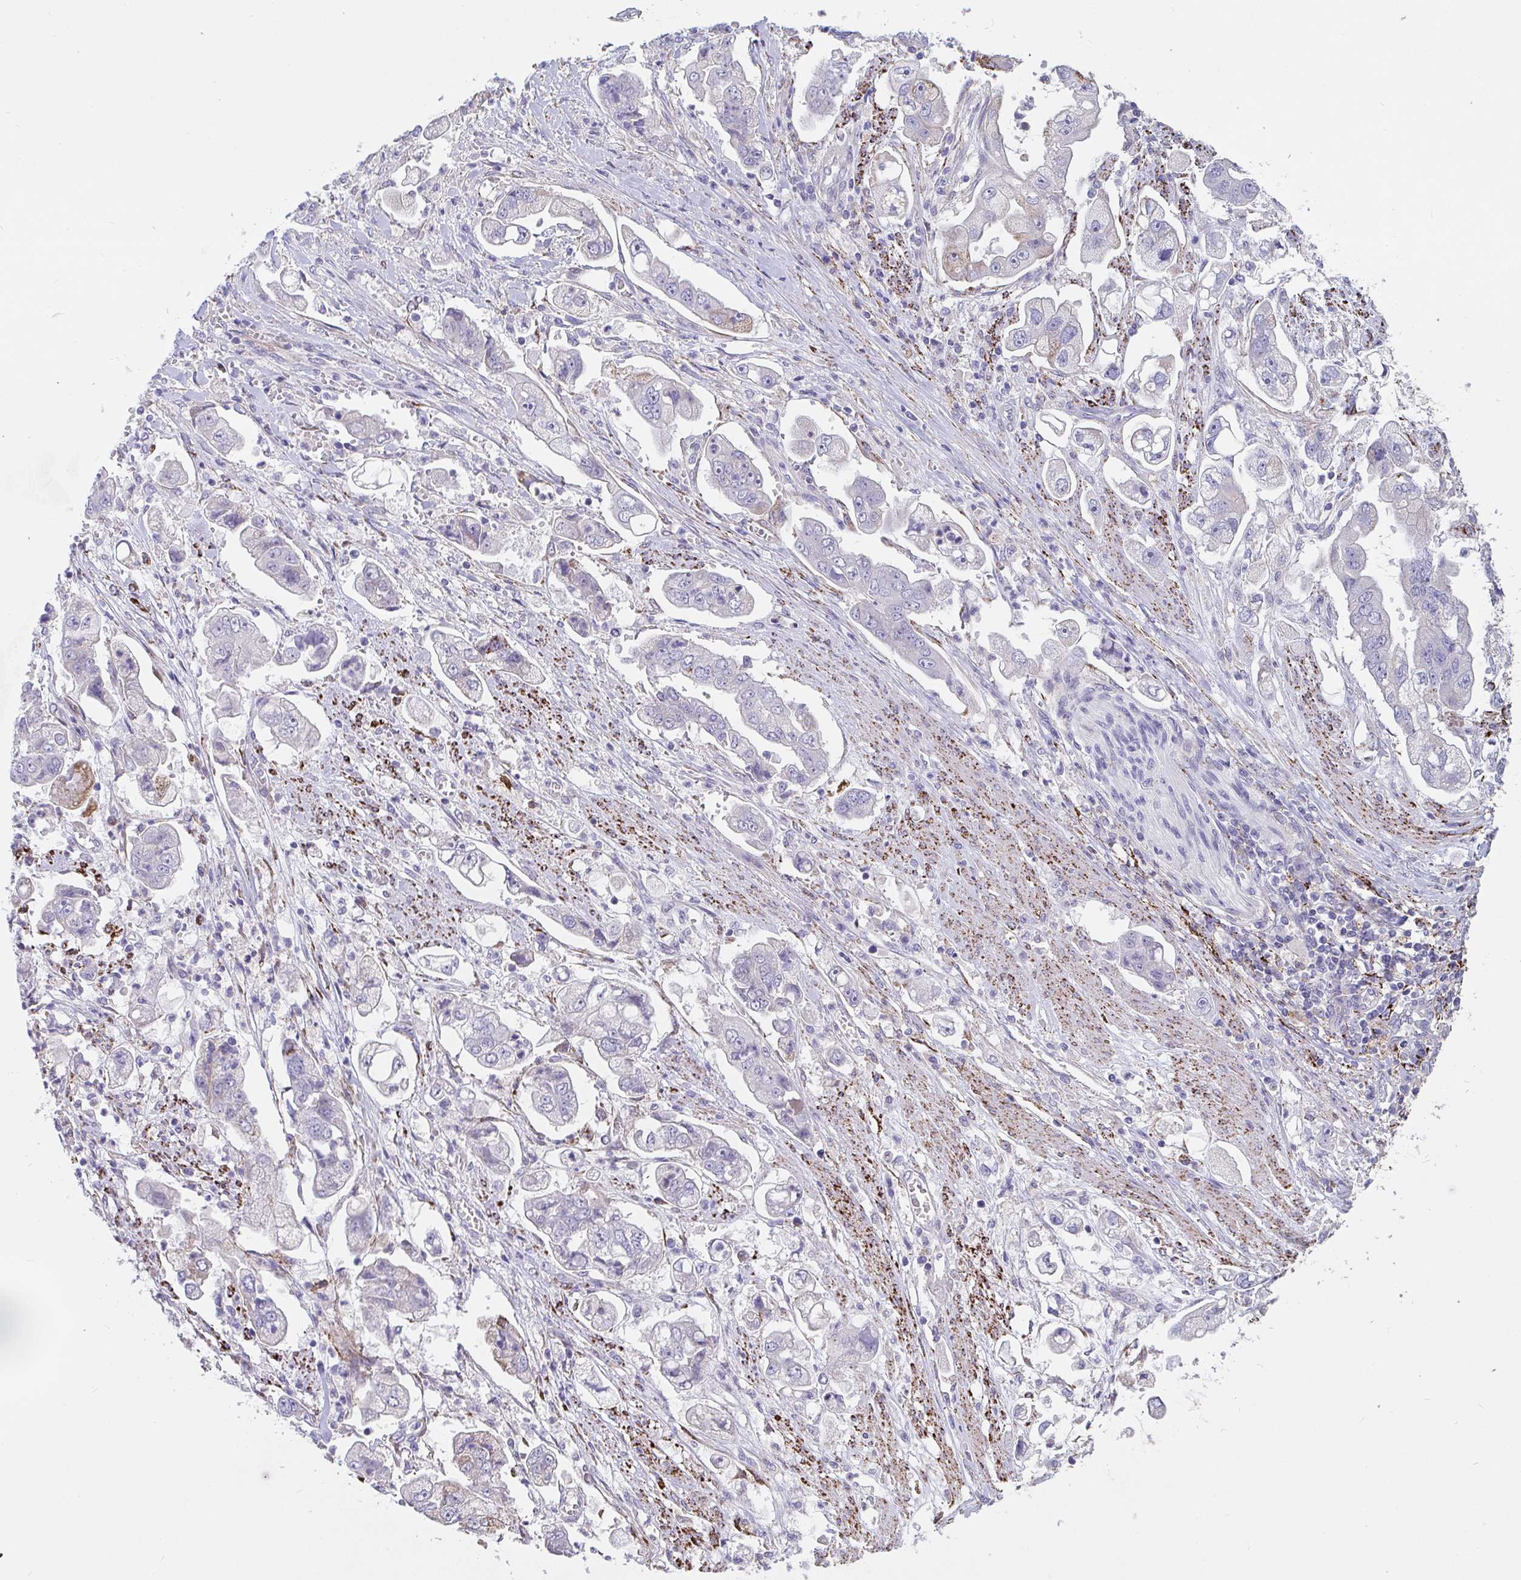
{"staining": {"intensity": "moderate", "quantity": "<25%", "location": "cytoplasmic/membranous"}, "tissue": "stomach cancer", "cell_type": "Tumor cells", "image_type": "cancer", "snomed": [{"axis": "morphology", "description": "Adenocarcinoma, NOS"}, {"axis": "topography", "description": "Stomach"}], "caption": "IHC image of human adenocarcinoma (stomach) stained for a protein (brown), which displays low levels of moderate cytoplasmic/membranous expression in approximately <25% of tumor cells.", "gene": "FAM156B", "patient": {"sex": "male", "age": 62}}